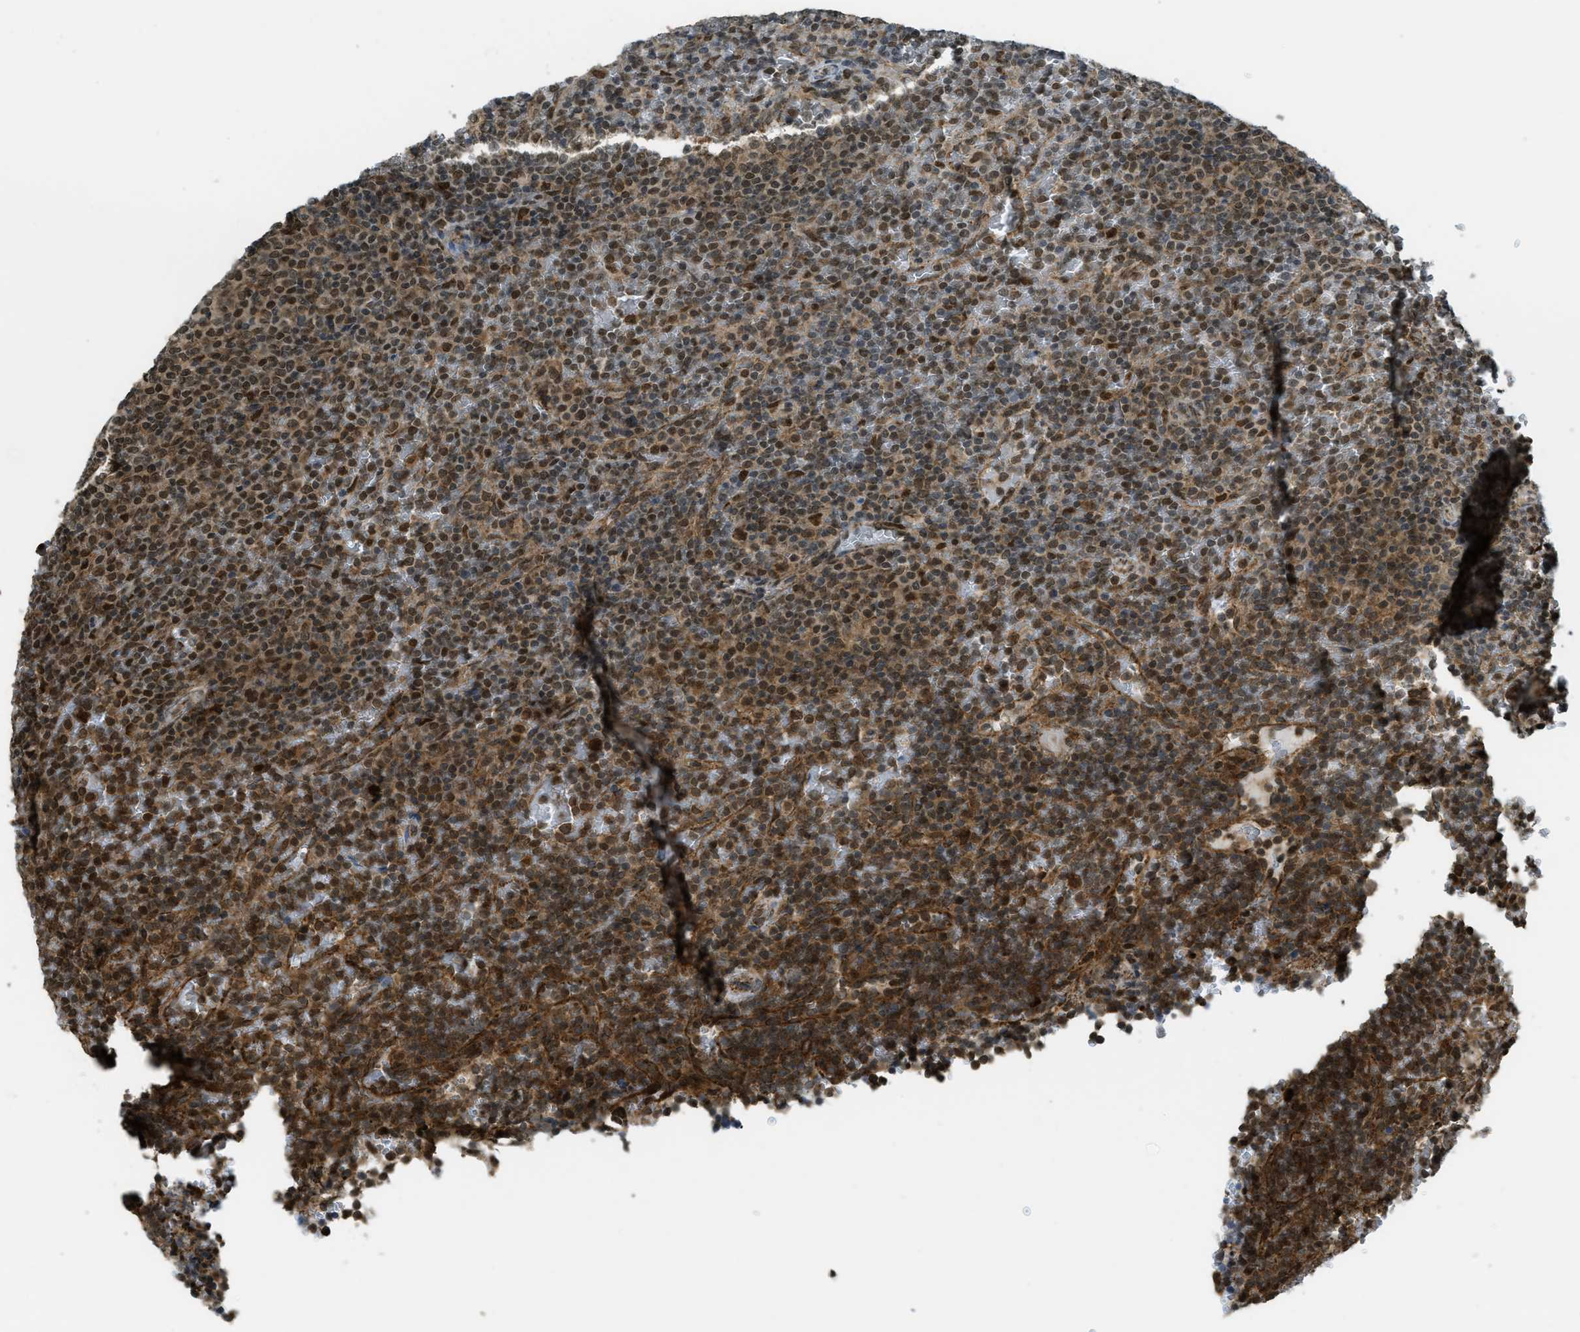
{"staining": {"intensity": "strong", "quantity": "25%-75%", "location": "cytoplasmic/membranous,nuclear"}, "tissue": "lymphoma", "cell_type": "Tumor cells", "image_type": "cancer", "snomed": [{"axis": "morphology", "description": "Malignant lymphoma, non-Hodgkin's type, Low grade"}, {"axis": "topography", "description": "Spleen"}], "caption": "IHC photomicrograph of neoplastic tissue: lymphoma stained using immunohistochemistry shows high levels of strong protein expression localized specifically in the cytoplasmic/membranous and nuclear of tumor cells, appearing as a cytoplasmic/membranous and nuclear brown color.", "gene": "TNPO1", "patient": {"sex": "female", "age": 77}}